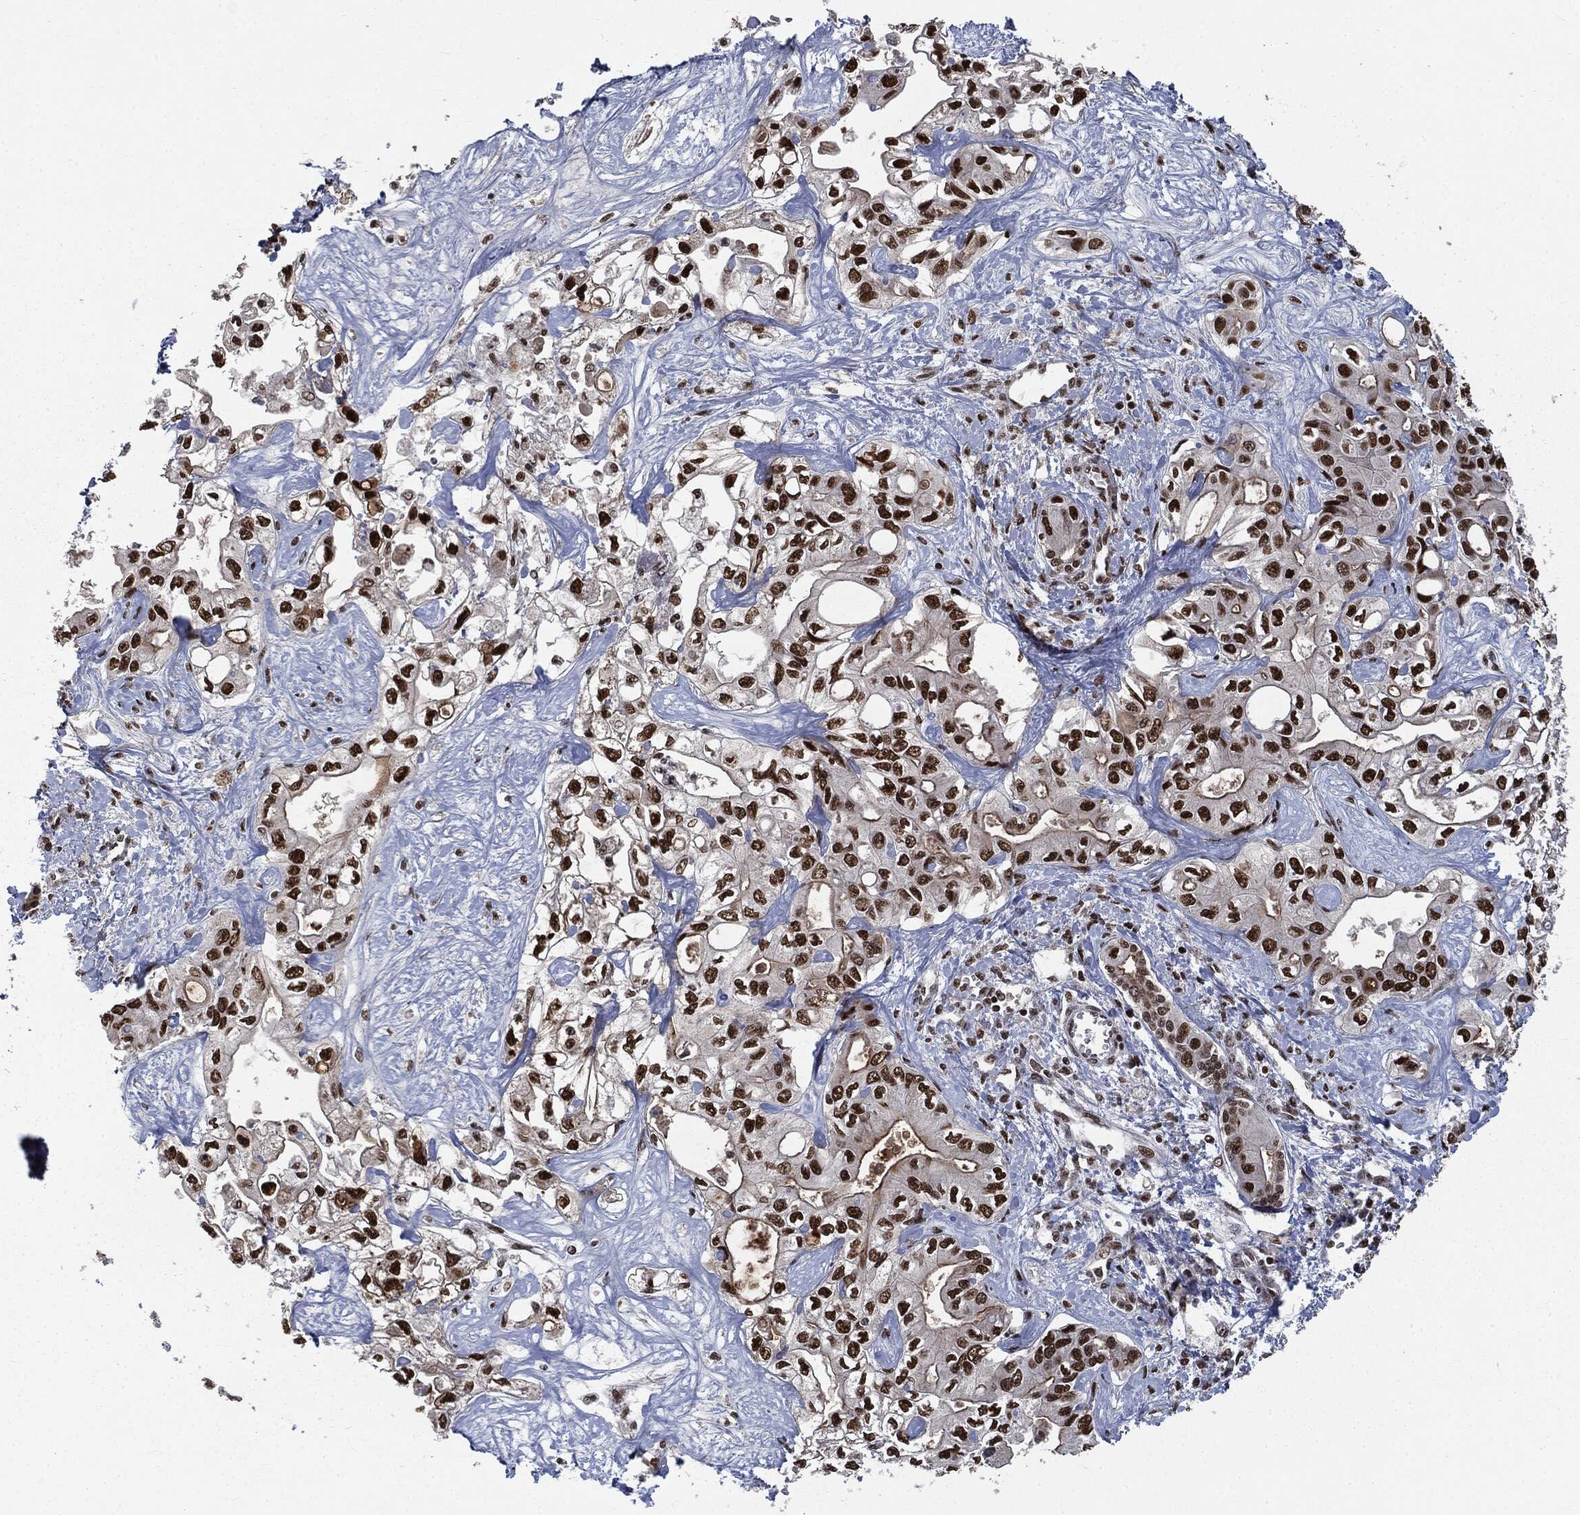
{"staining": {"intensity": "strong", "quantity": ">75%", "location": "nuclear"}, "tissue": "liver cancer", "cell_type": "Tumor cells", "image_type": "cancer", "snomed": [{"axis": "morphology", "description": "Cholangiocarcinoma"}, {"axis": "topography", "description": "Liver"}], "caption": "Tumor cells exhibit high levels of strong nuclear staining in approximately >75% of cells in liver cancer. Nuclei are stained in blue.", "gene": "DPH2", "patient": {"sex": "female", "age": 64}}